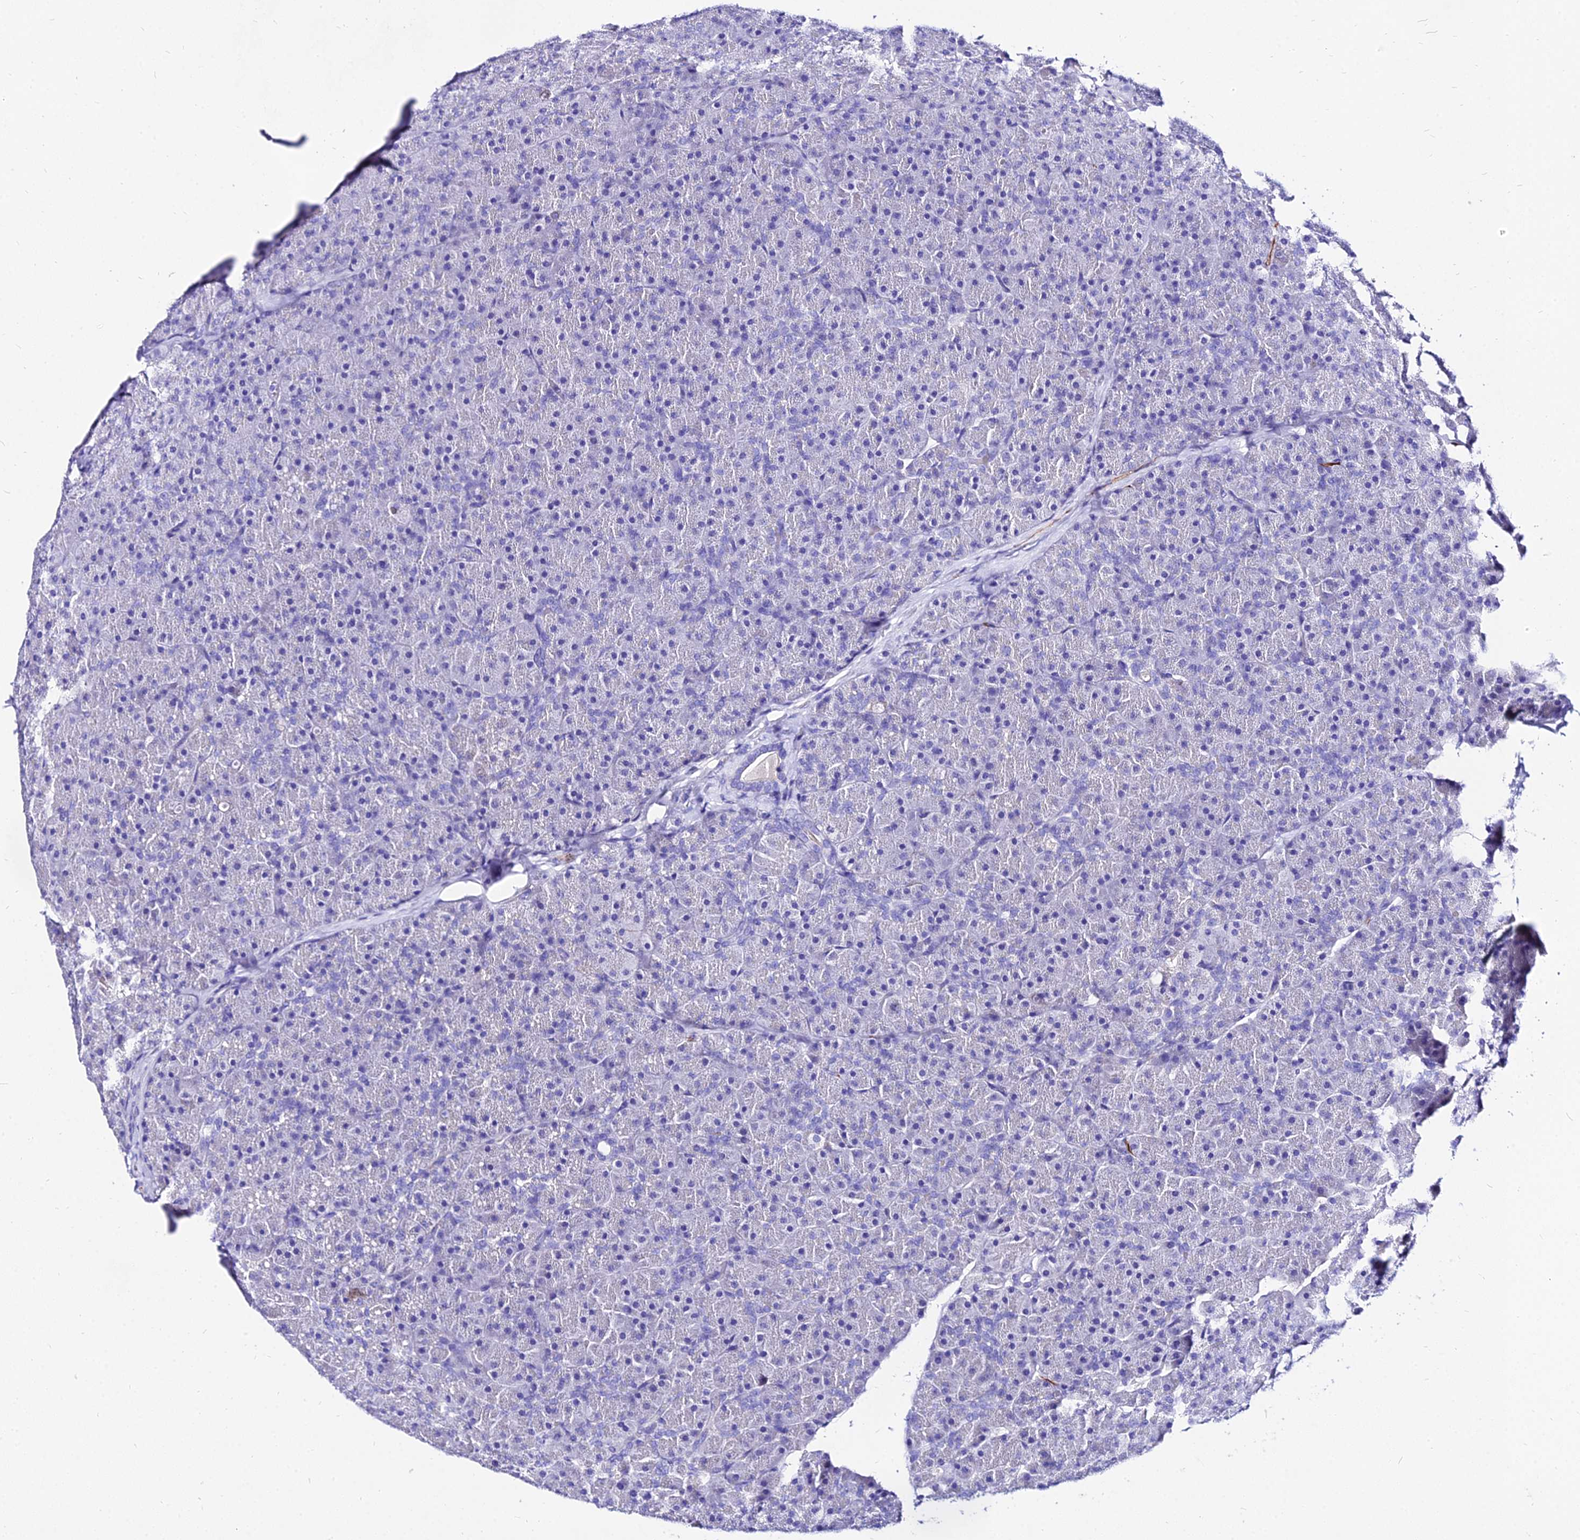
{"staining": {"intensity": "negative", "quantity": "none", "location": "none"}, "tissue": "pancreas", "cell_type": "Exocrine glandular cells", "image_type": "normal", "snomed": [{"axis": "morphology", "description": "Normal tissue, NOS"}, {"axis": "topography", "description": "Pancreas"}], "caption": "Immunohistochemical staining of normal human pancreas displays no significant expression in exocrine glandular cells.", "gene": "DEFB106A", "patient": {"sex": "male", "age": 36}}